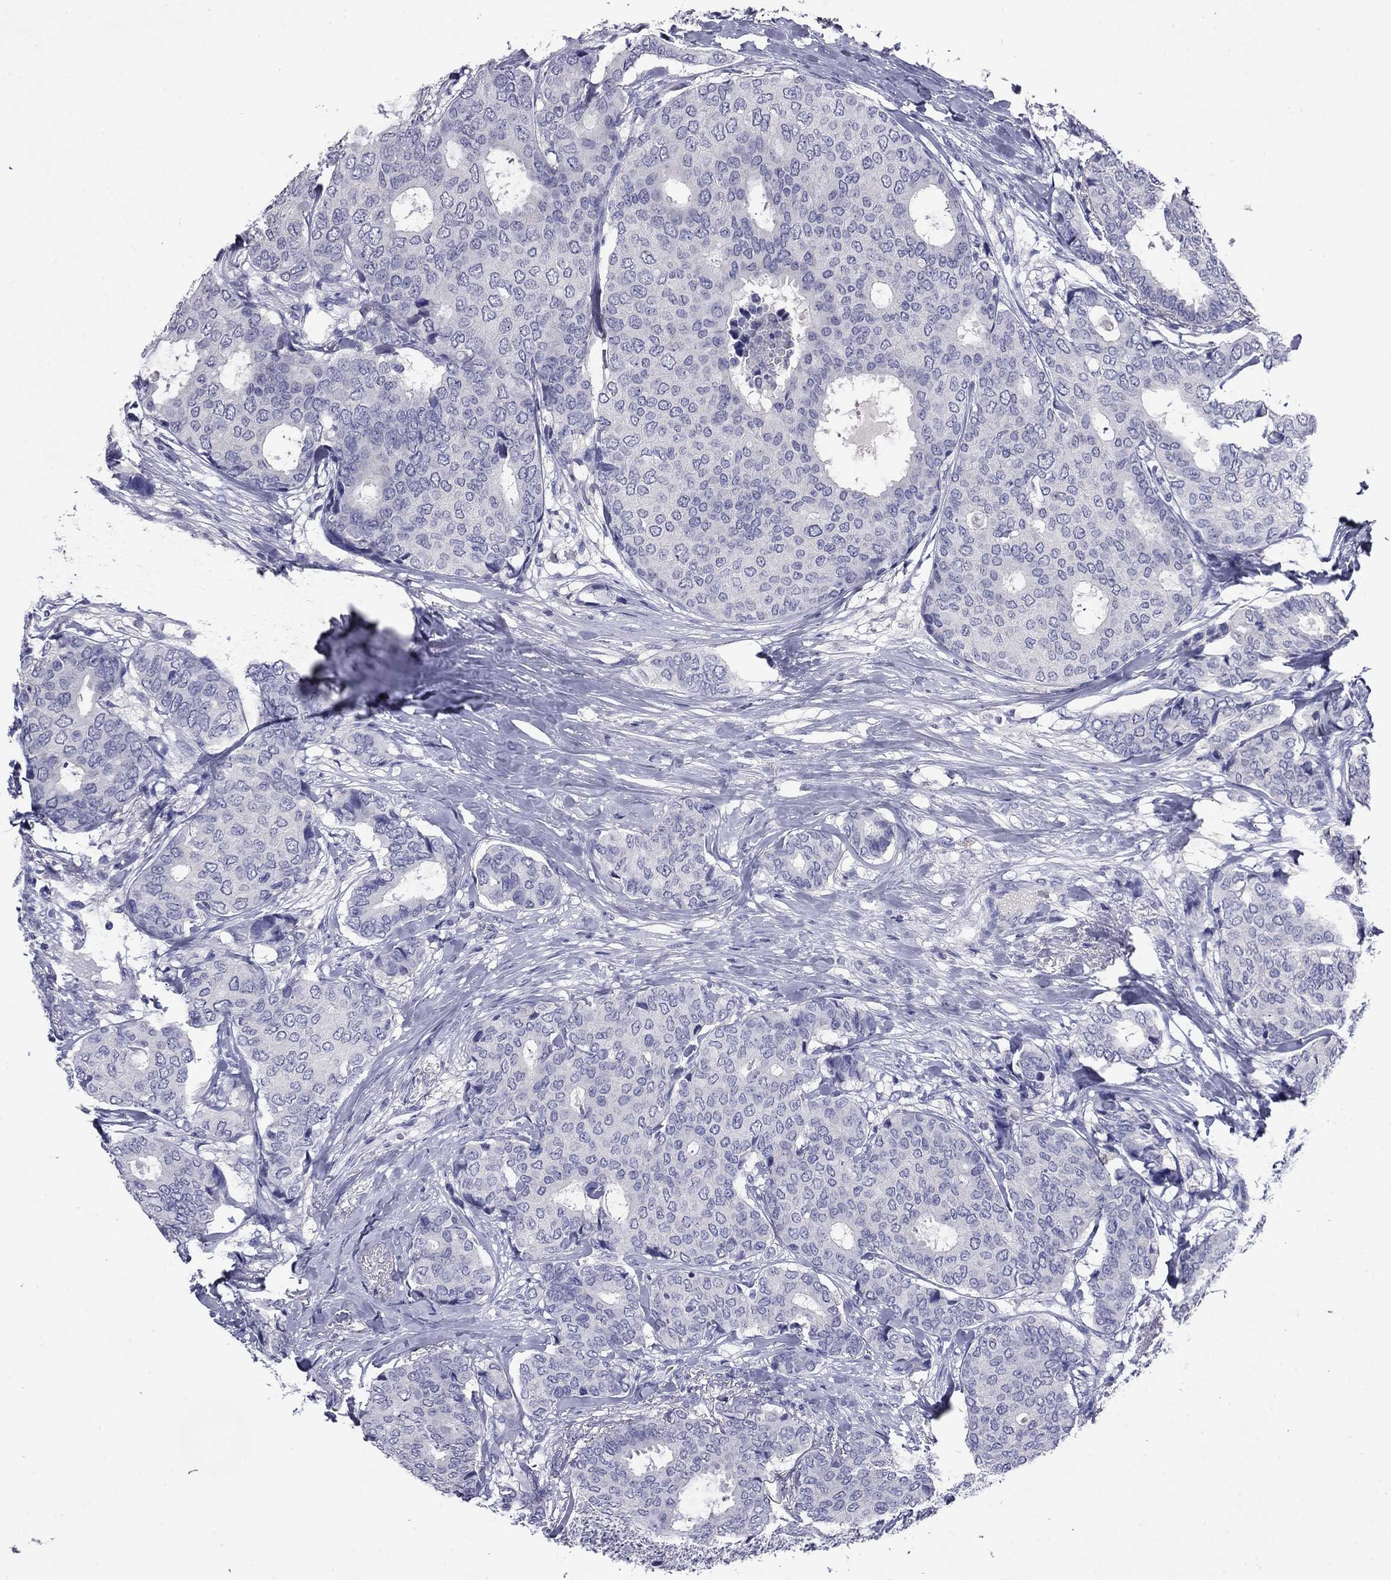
{"staining": {"intensity": "negative", "quantity": "none", "location": "none"}, "tissue": "breast cancer", "cell_type": "Tumor cells", "image_type": "cancer", "snomed": [{"axis": "morphology", "description": "Duct carcinoma"}, {"axis": "topography", "description": "Breast"}], "caption": "The immunohistochemistry (IHC) histopathology image has no significant staining in tumor cells of breast cancer tissue.", "gene": "CFAP119", "patient": {"sex": "female", "age": 75}}